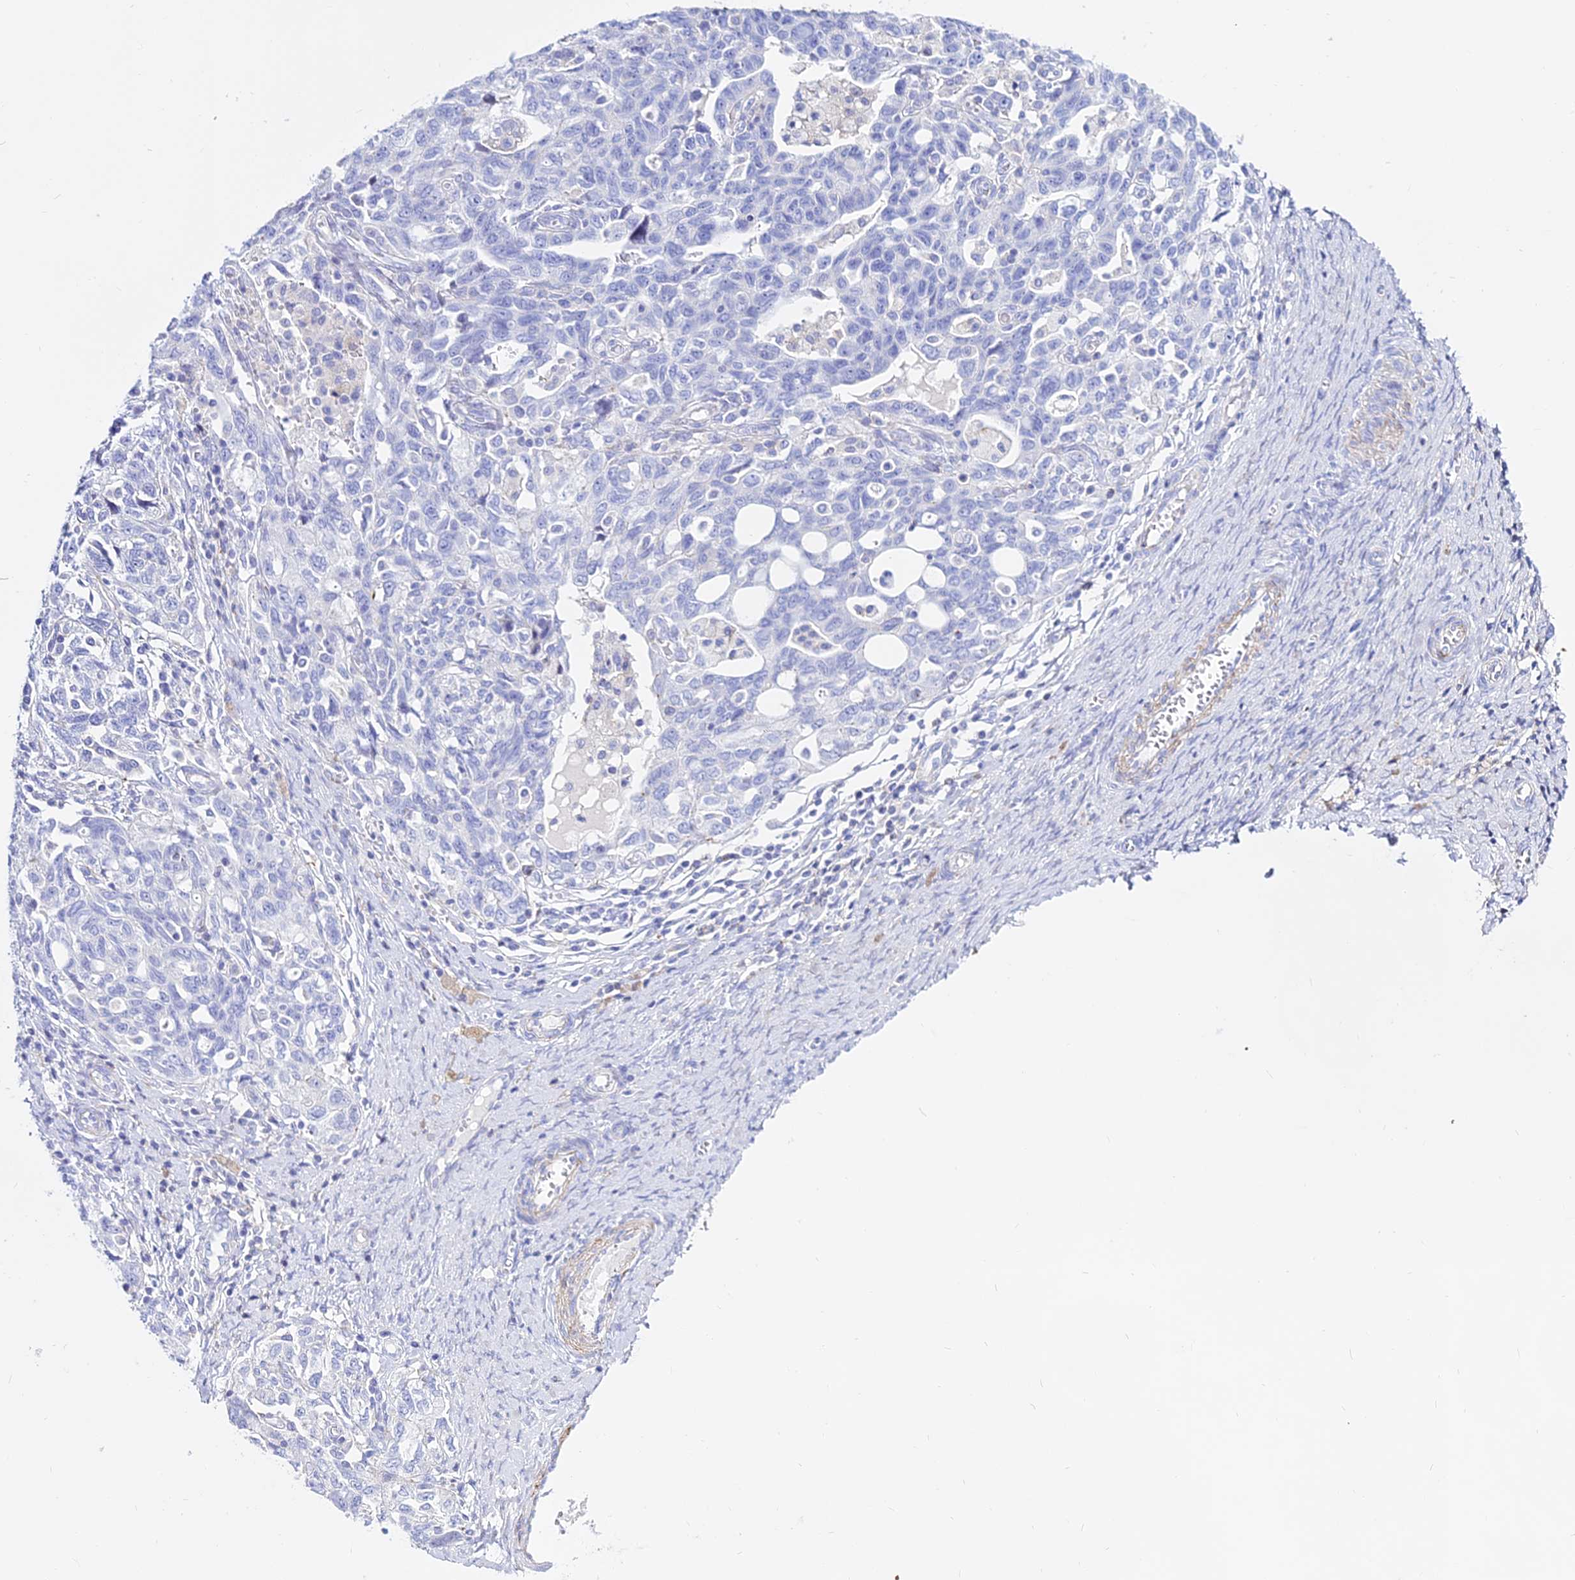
{"staining": {"intensity": "negative", "quantity": "none", "location": "none"}, "tissue": "ovarian cancer", "cell_type": "Tumor cells", "image_type": "cancer", "snomed": [{"axis": "morphology", "description": "Carcinoma, NOS"}, {"axis": "morphology", "description": "Cystadenocarcinoma, serous, NOS"}, {"axis": "topography", "description": "Ovary"}], "caption": "High power microscopy histopathology image of an IHC photomicrograph of carcinoma (ovarian), revealing no significant staining in tumor cells. Brightfield microscopy of IHC stained with DAB (brown) and hematoxylin (blue), captured at high magnification.", "gene": "DLX1", "patient": {"sex": "female", "age": 69}}